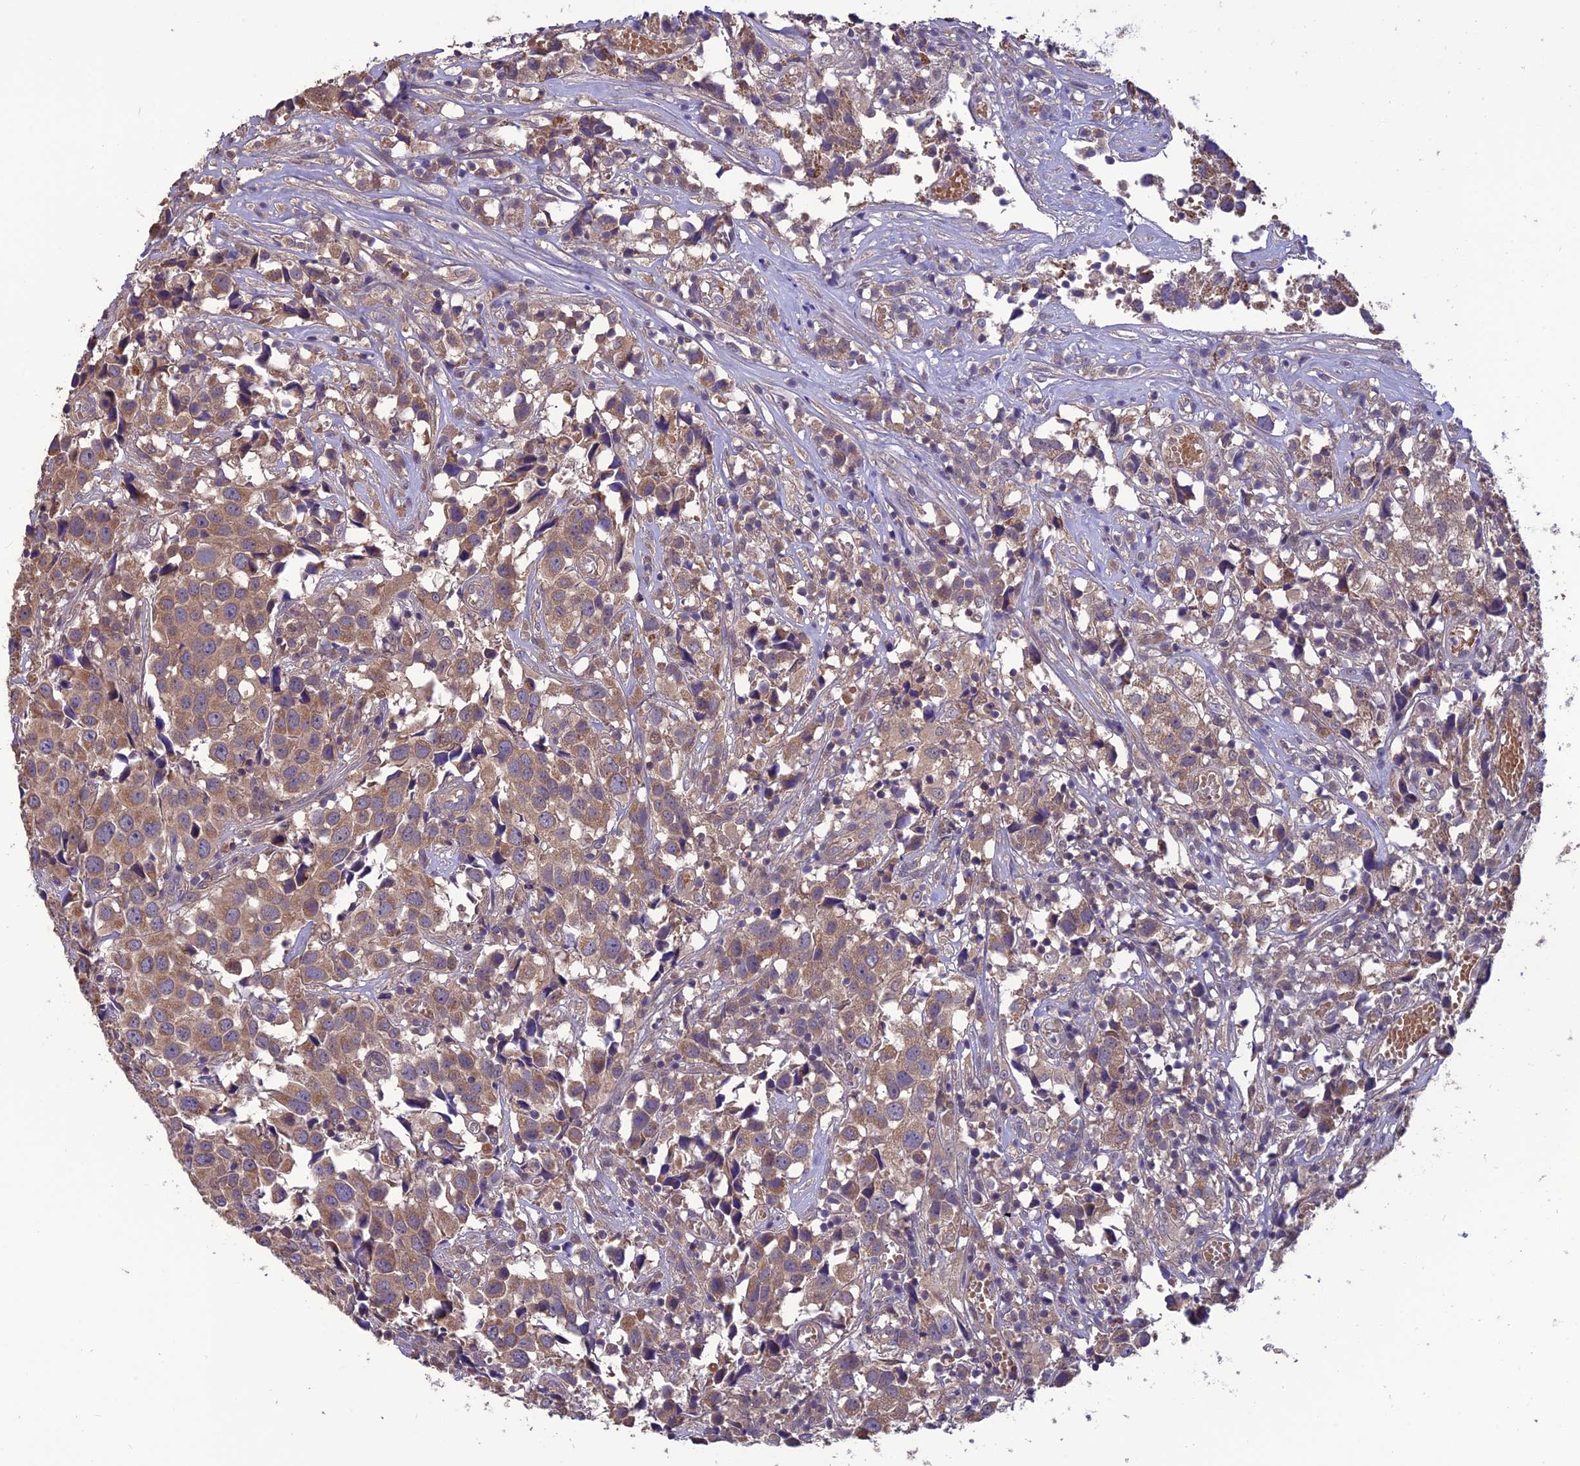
{"staining": {"intensity": "moderate", "quantity": ">75%", "location": "cytoplasmic/membranous"}, "tissue": "urothelial cancer", "cell_type": "Tumor cells", "image_type": "cancer", "snomed": [{"axis": "morphology", "description": "Urothelial carcinoma, High grade"}, {"axis": "topography", "description": "Urinary bladder"}], "caption": "This is an image of immunohistochemistry (IHC) staining of urothelial carcinoma (high-grade), which shows moderate expression in the cytoplasmic/membranous of tumor cells.", "gene": "PSMF1", "patient": {"sex": "female", "age": 75}}